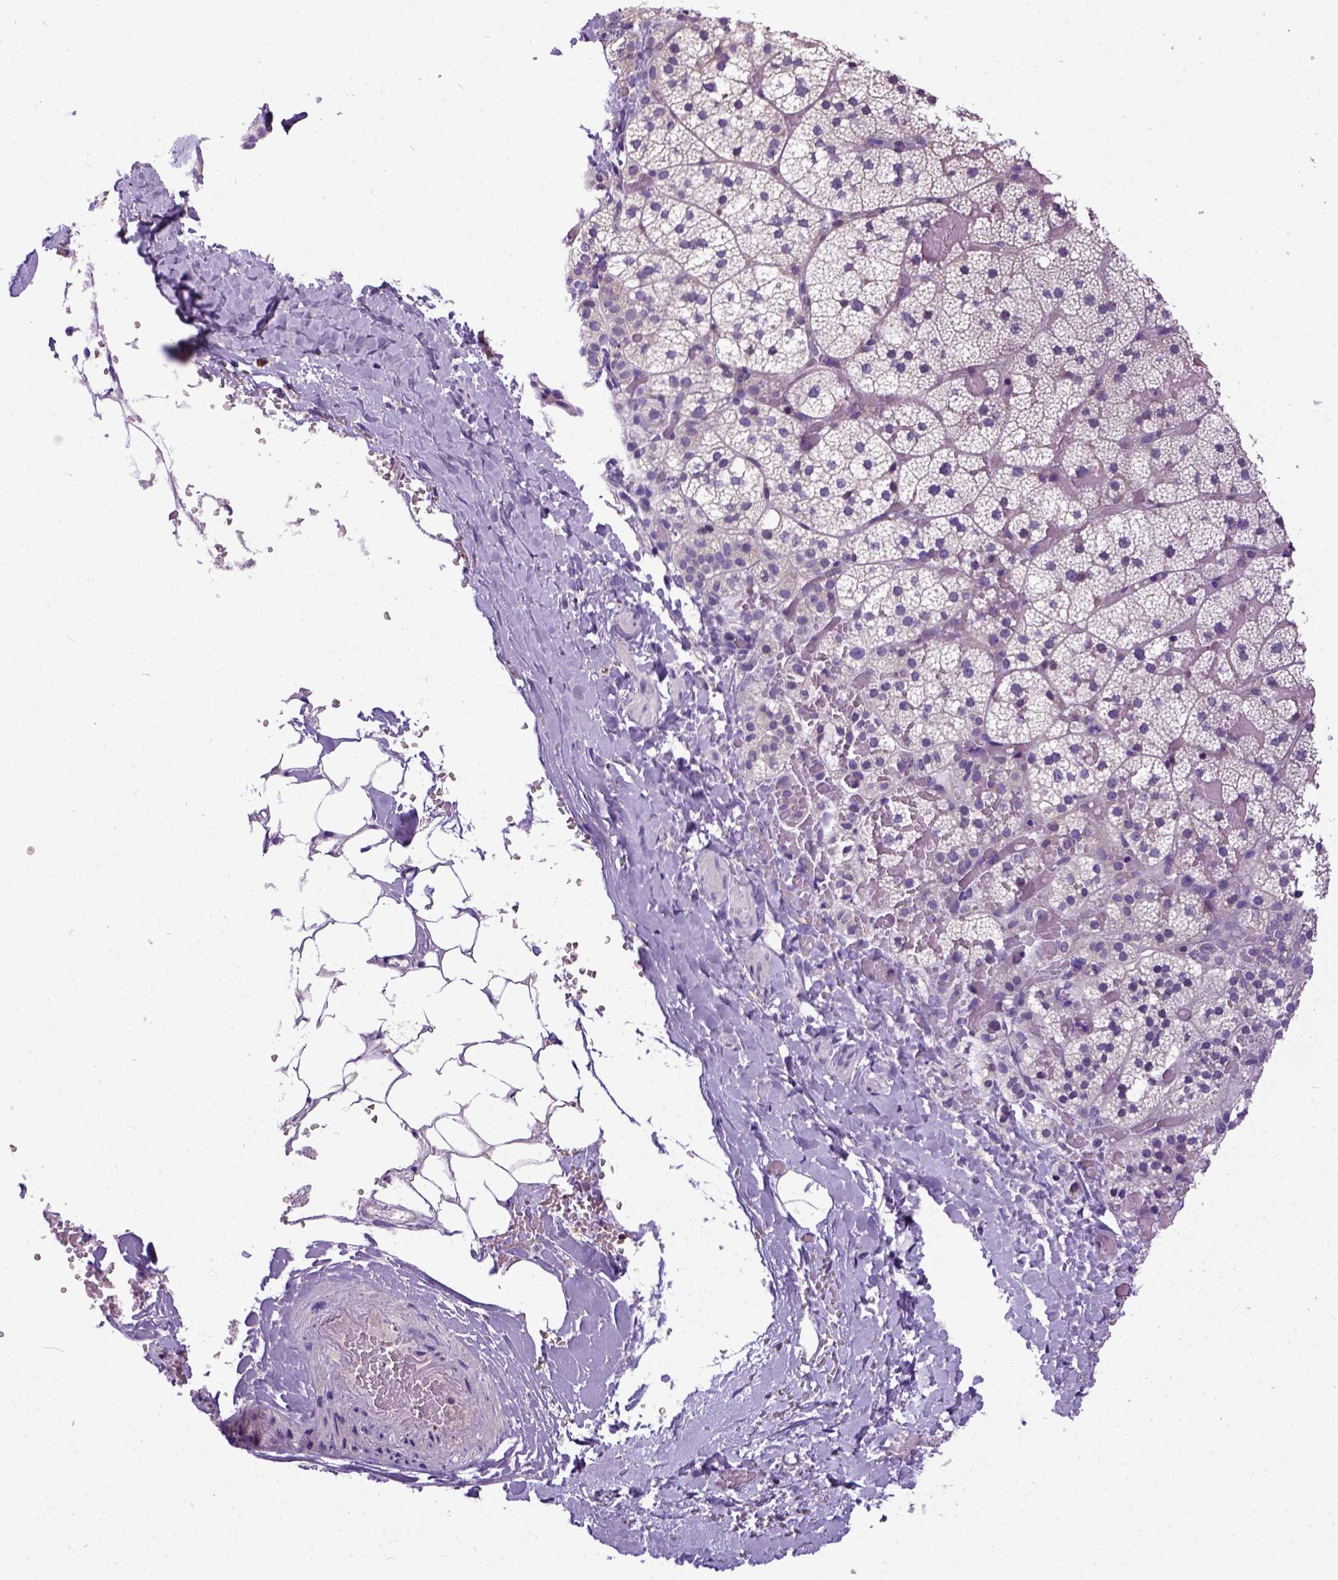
{"staining": {"intensity": "moderate", "quantity": "<25%", "location": "nuclear"}, "tissue": "adrenal gland", "cell_type": "Glandular cells", "image_type": "normal", "snomed": [{"axis": "morphology", "description": "Normal tissue, NOS"}, {"axis": "topography", "description": "Adrenal gland"}], "caption": "Immunohistochemistry of benign adrenal gland shows low levels of moderate nuclear staining in approximately <25% of glandular cells. The protein of interest is stained brown, and the nuclei are stained in blue (DAB IHC with brightfield microscopy, high magnification).", "gene": "NEK5", "patient": {"sex": "male", "age": 53}}